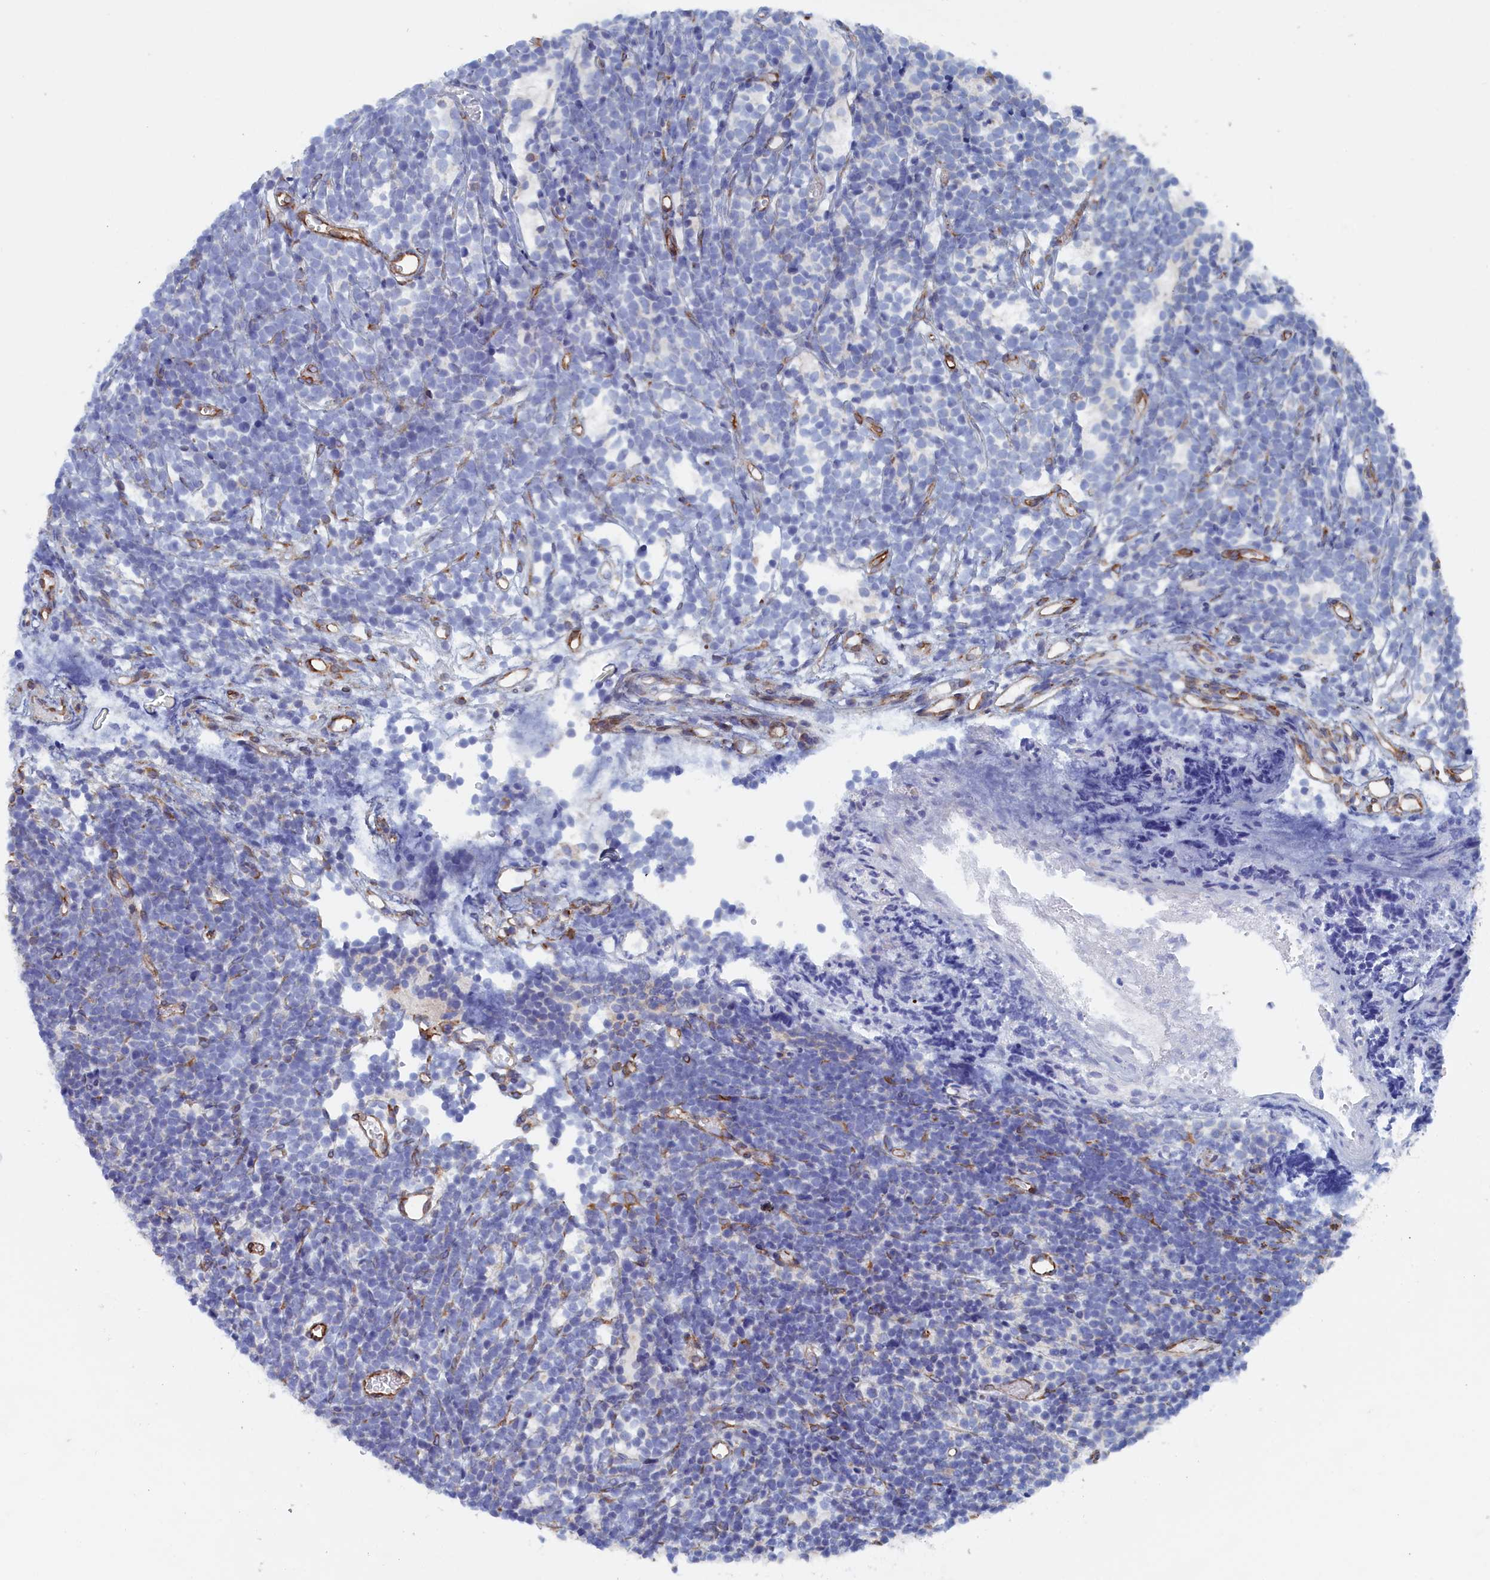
{"staining": {"intensity": "negative", "quantity": "none", "location": "none"}, "tissue": "glioma", "cell_type": "Tumor cells", "image_type": "cancer", "snomed": [{"axis": "morphology", "description": "Glioma, malignant, Low grade"}, {"axis": "topography", "description": "Brain"}], "caption": "High magnification brightfield microscopy of malignant glioma (low-grade) stained with DAB (3,3'-diaminobenzidine) (brown) and counterstained with hematoxylin (blue): tumor cells show no significant expression. (Immunohistochemistry (ihc), brightfield microscopy, high magnification).", "gene": "COG7", "patient": {"sex": "female", "age": 1}}